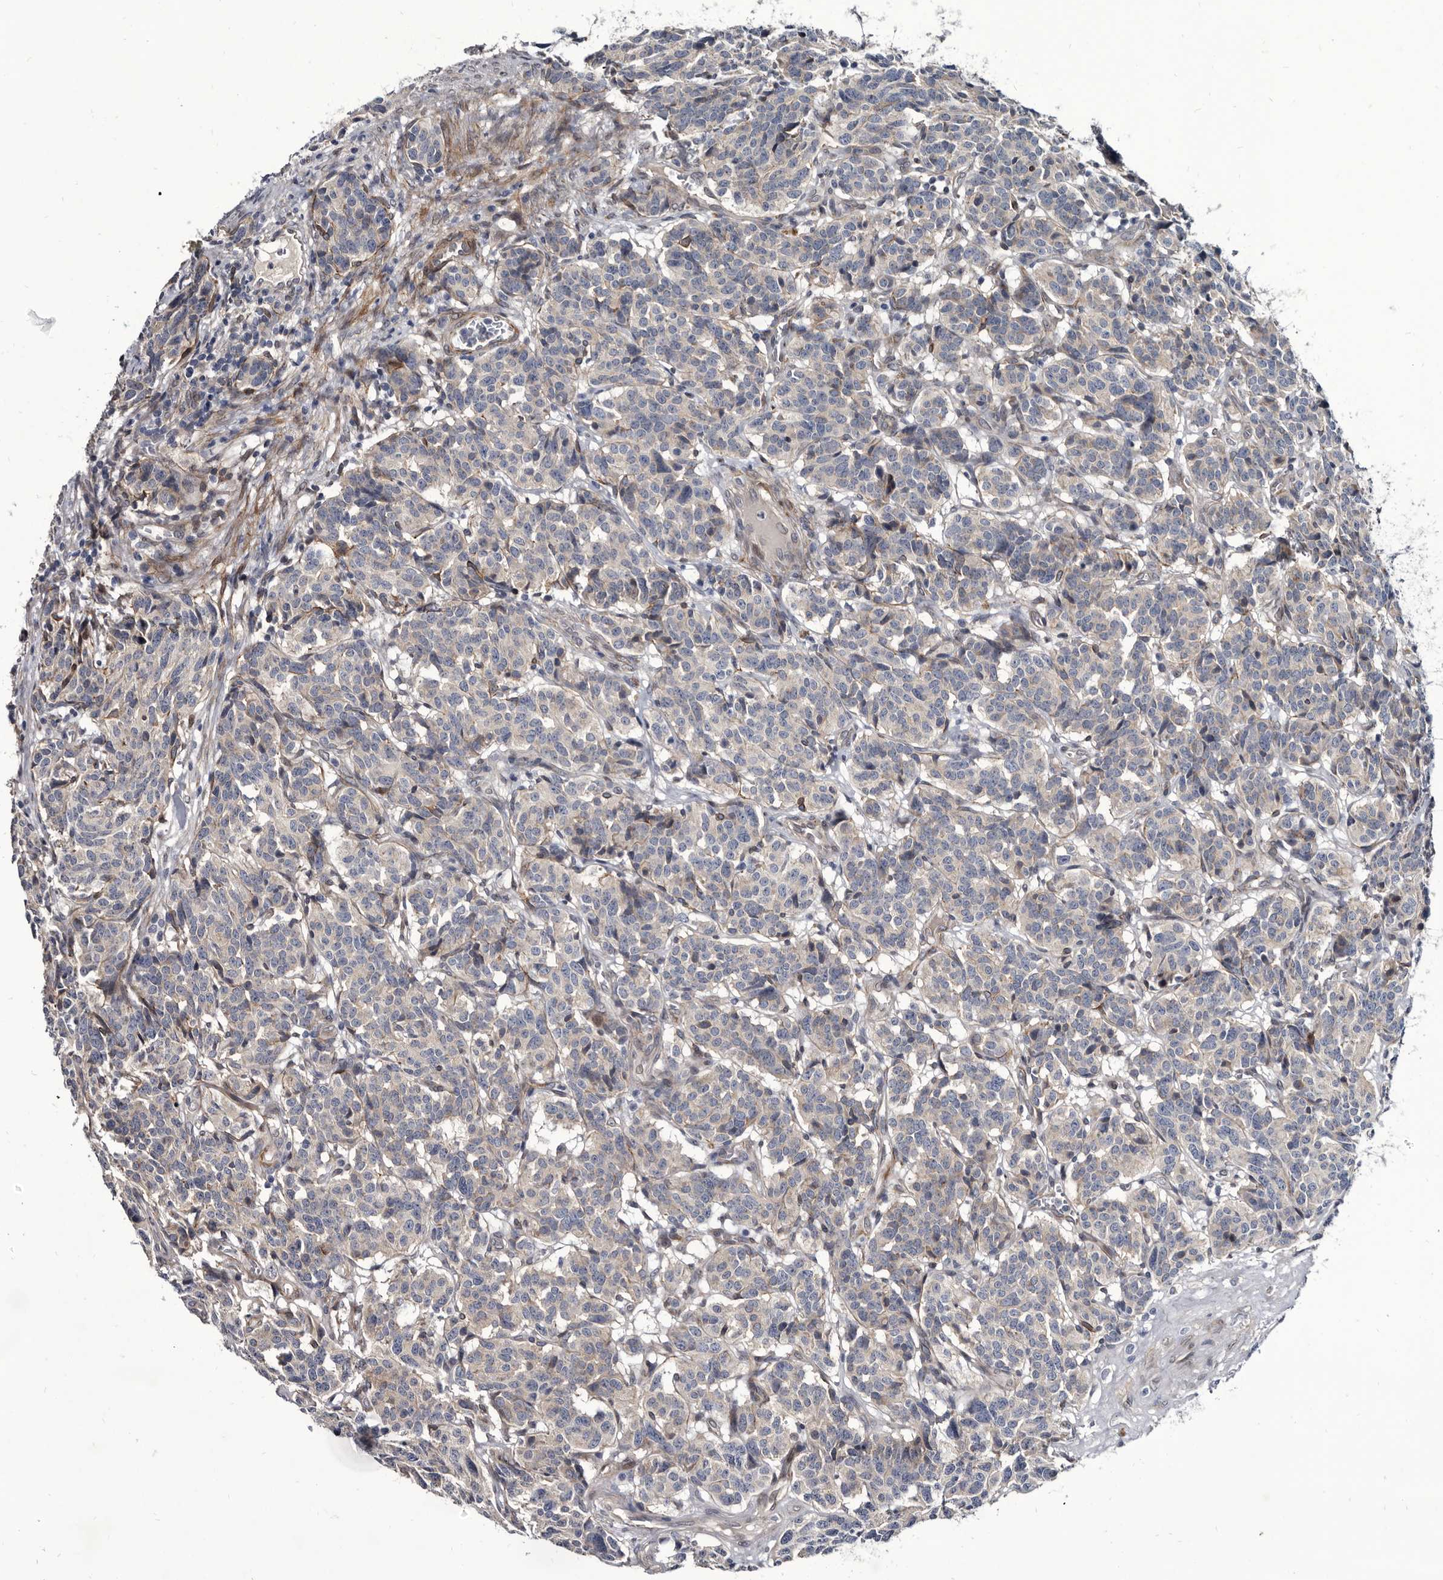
{"staining": {"intensity": "weak", "quantity": "<25%", "location": "cytoplasmic/membranous"}, "tissue": "carcinoid", "cell_type": "Tumor cells", "image_type": "cancer", "snomed": [{"axis": "morphology", "description": "Carcinoid, malignant, NOS"}, {"axis": "topography", "description": "Lung"}], "caption": "The histopathology image displays no significant staining in tumor cells of carcinoid (malignant). (Immunohistochemistry, brightfield microscopy, high magnification).", "gene": "PROM1", "patient": {"sex": "female", "age": 46}}